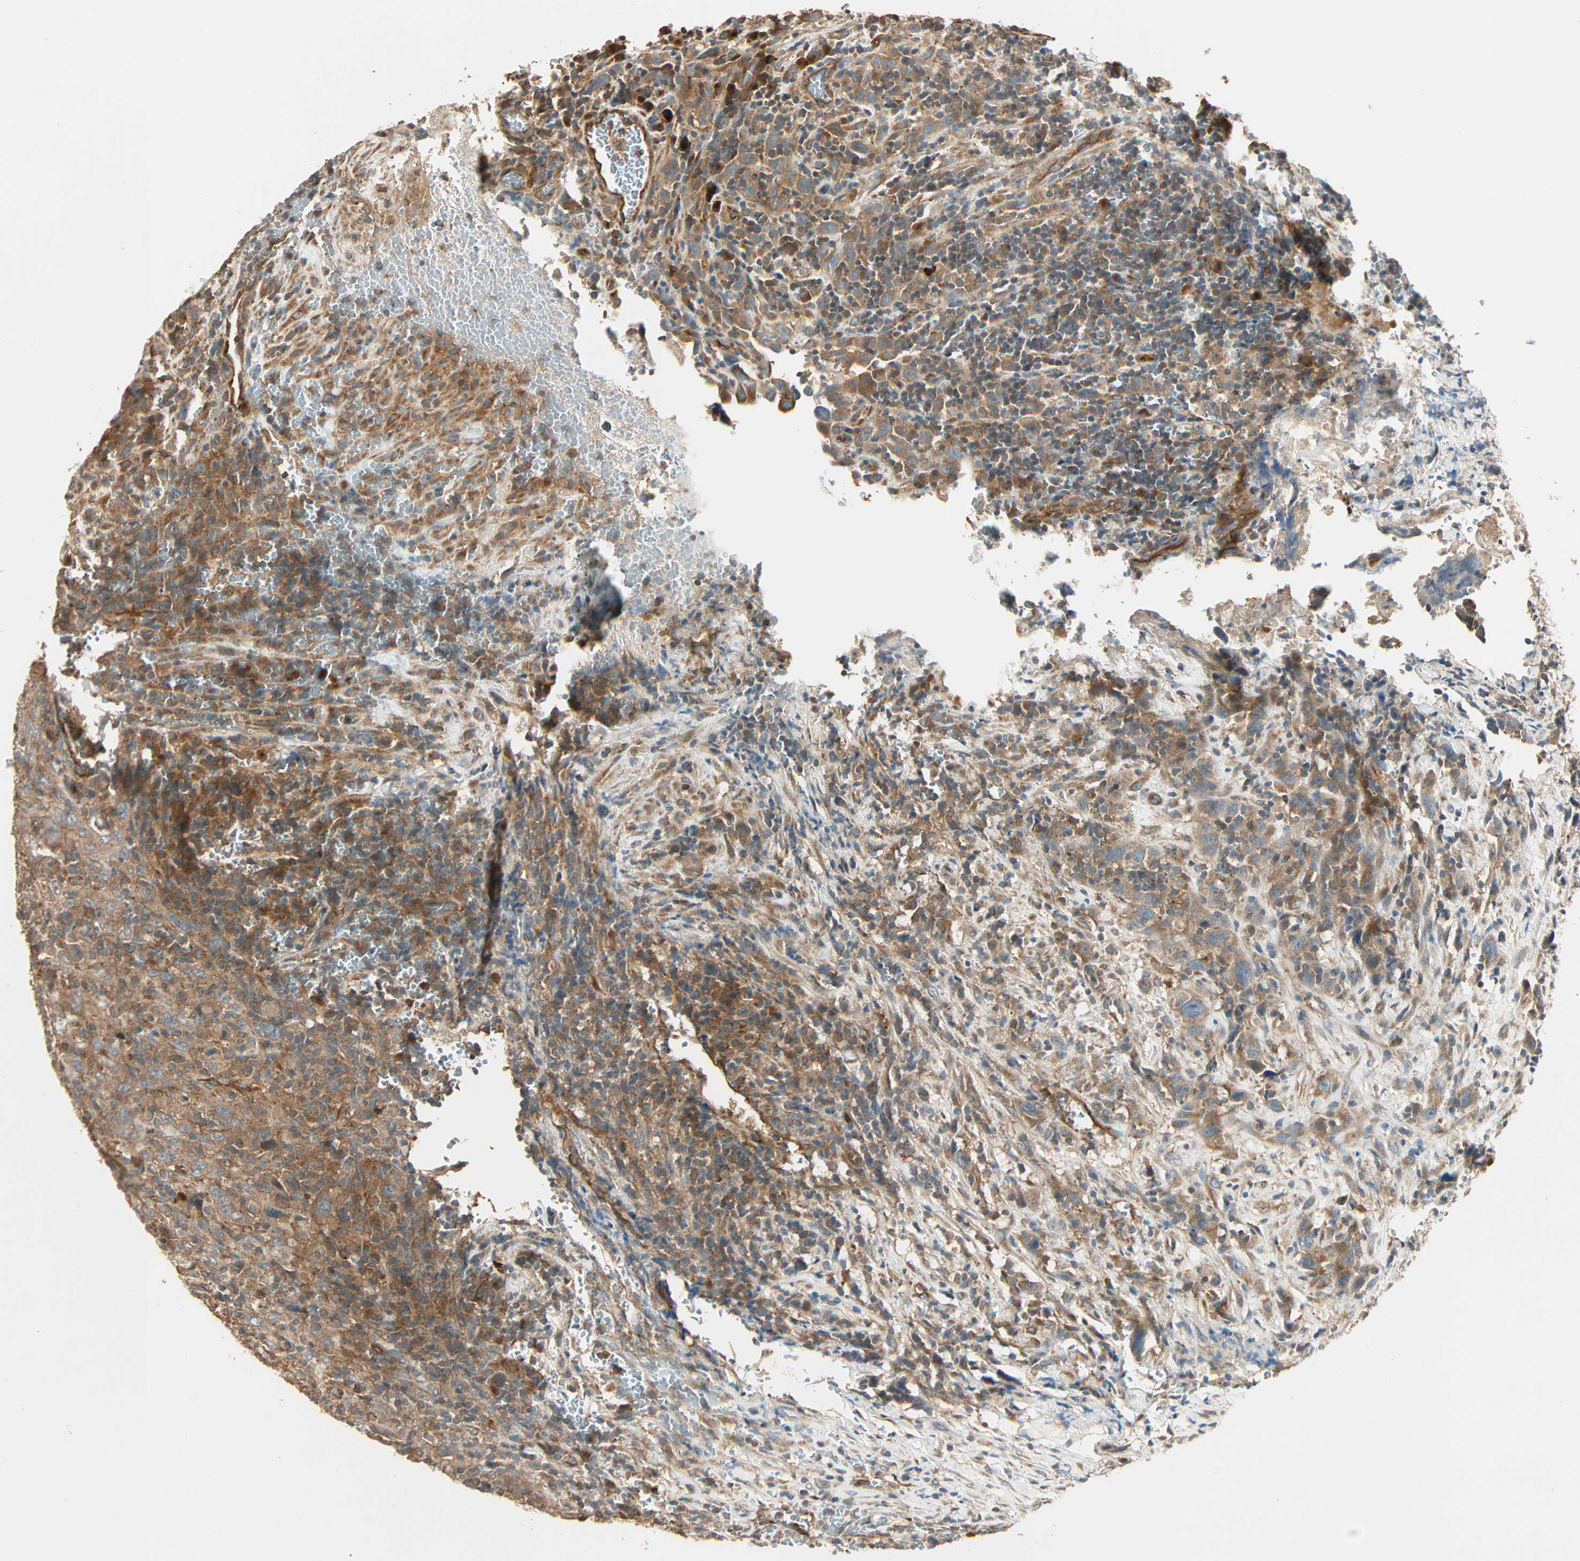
{"staining": {"intensity": "moderate", "quantity": ">75%", "location": "cytoplasmic/membranous"}, "tissue": "urothelial cancer", "cell_type": "Tumor cells", "image_type": "cancer", "snomed": [{"axis": "morphology", "description": "Urothelial carcinoma, High grade"}, {"axis": "topography", "description": "Urinary bladder"}], "caption": "Protein expression analysis of human urothelial cancer reveals moderate cytoplasmic/membranous staining in approximately >75% of tumor cells. The protein is stained brown, and the nuclei are stained in blue (DAB (3,3'-diaminobenzidine) IHC with brightfield microscopy, high magnification).", "gene": "GALK1", "patient": {"sex": "male", "age": 61}}